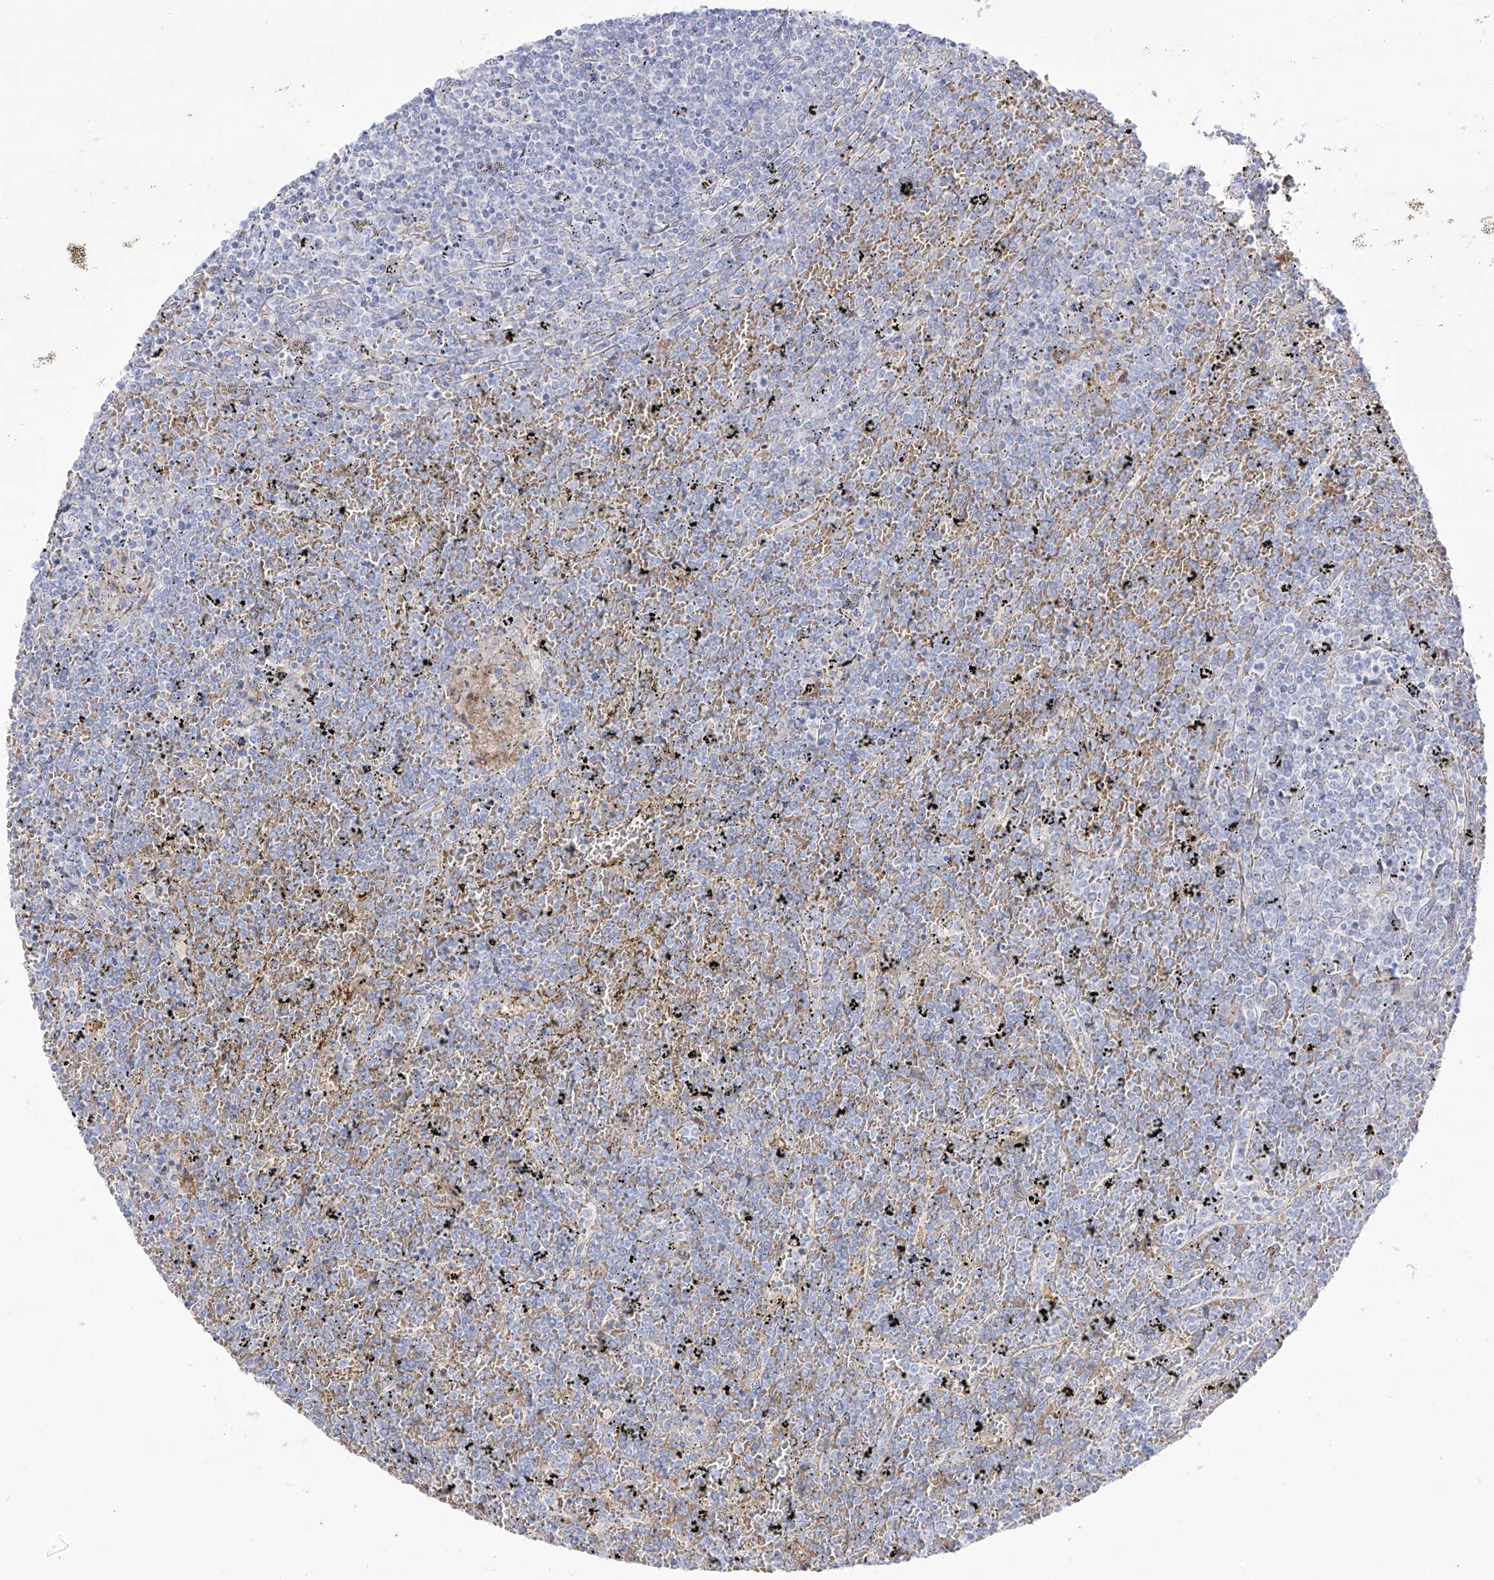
{"staining": {"intensity": "negative", "quantity": "none", "location": "none"}, "tissue": "lymphoma", "cell_type": "Tumor cells", "image_type": "cancer", "snomed": [{"axis": "morphology", "description": "Malignant lymphoma, non-Hodgkin's type, Low grade"}, {"axis": "topography", "description": "Spleen"}], "caption": "Tumor cells are negative for protein expression in human low-grade malignant lymphoma, non-Hodgkin's type. (Stains: DAB immunohistochemistry with hematoxylin counter stain, Microscopy: brightfield microscopy at high magnification).", "gene": "ZGRF1", "patient": {"sex": "female", "age": 19}}